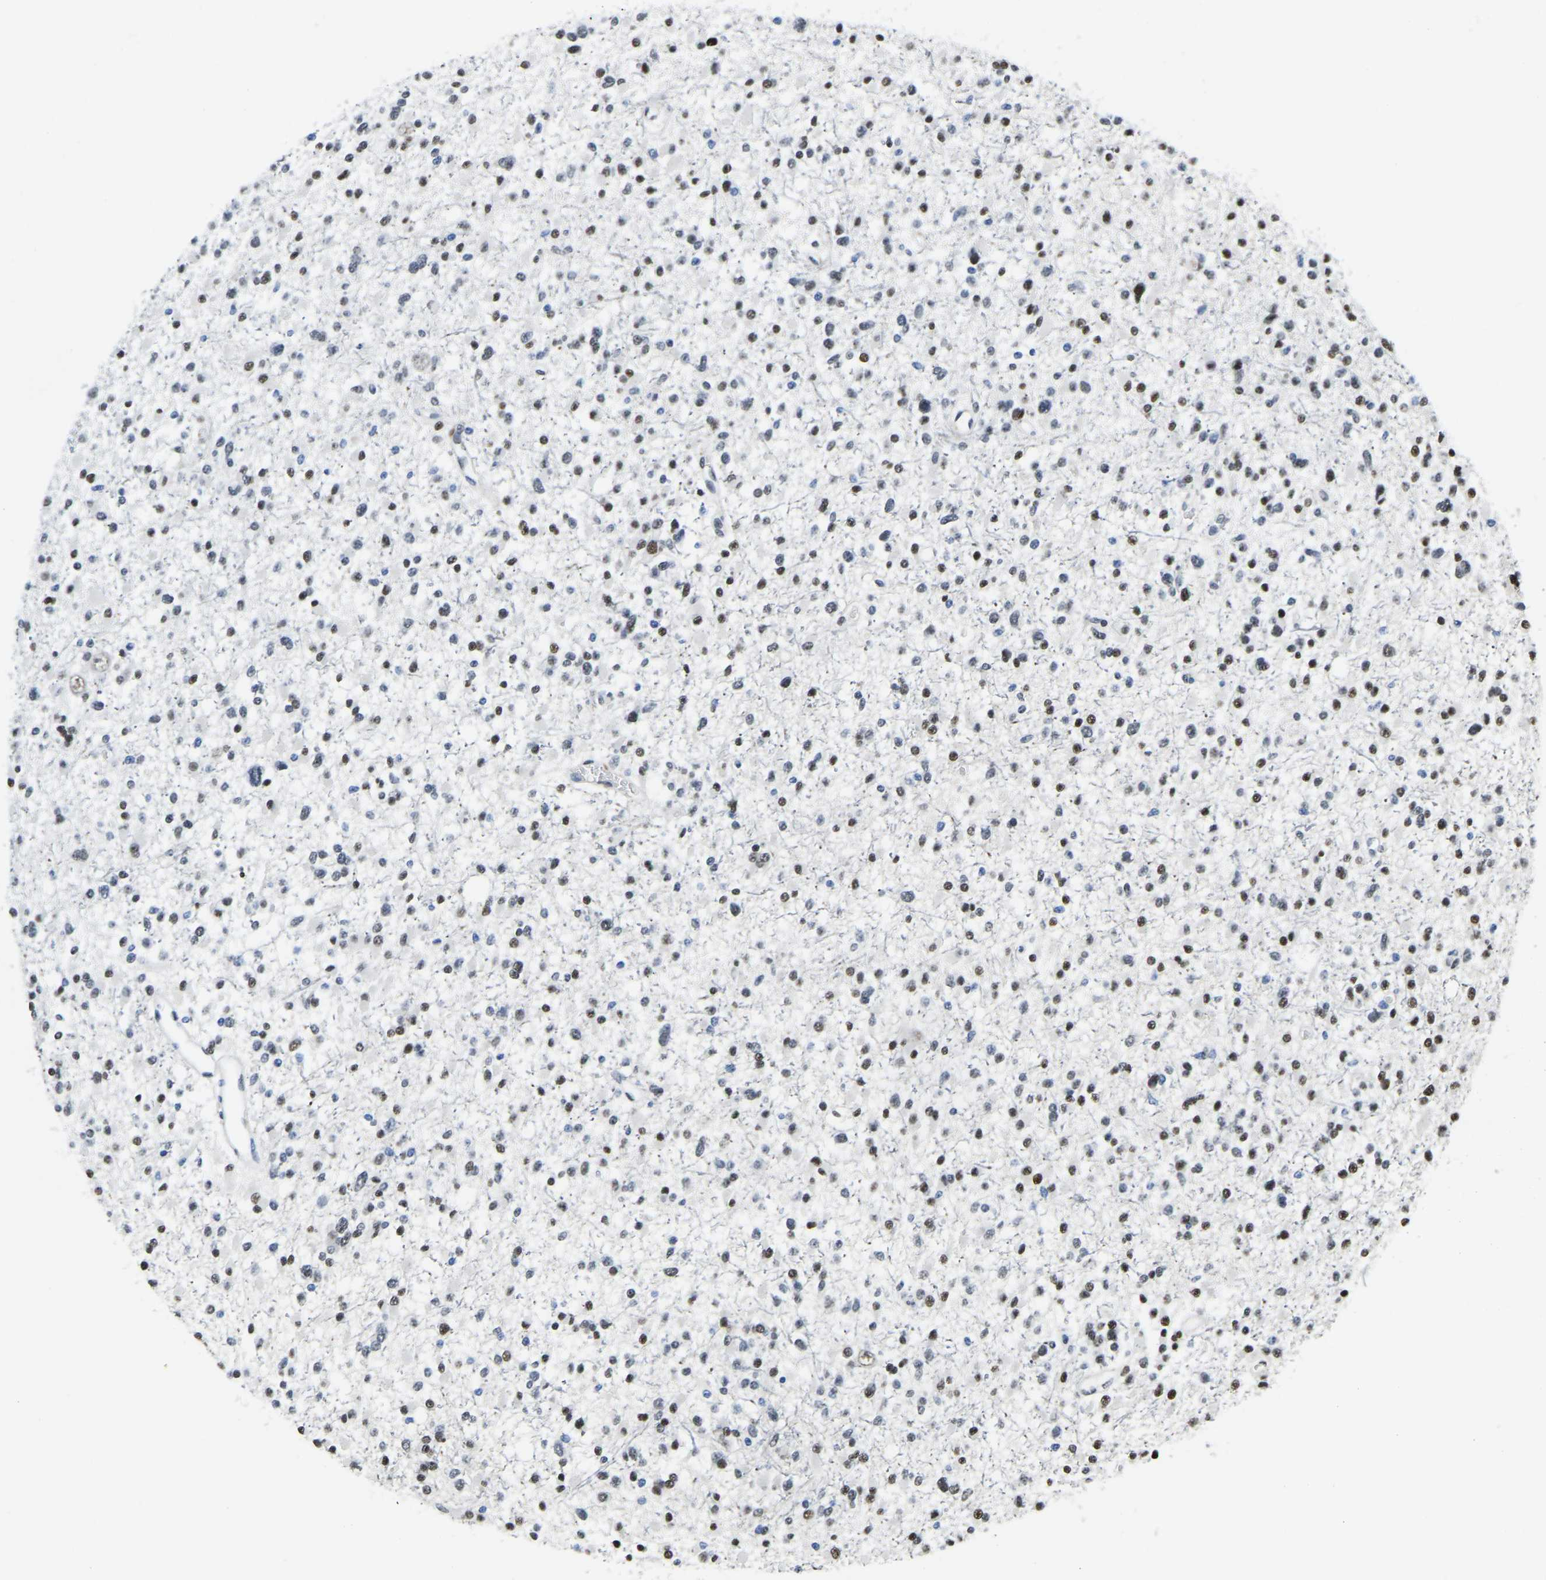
{"staining": {"intensity": "moderate", "quantity": "25%-75%", "location": "nuclear"}, "tissue": "glioma", "cell_type": "Tumor cells", "image_type": "cancer", "snomed": [{"axis": "morphology", "description": "Glioma, malignant, Low grade"}, {"axis": "topography", "description": "Brain"}], "caption": "Protein expression analysis of human glioma reveals moderate nuclear expression in about 25%-75% of tumor cells.", "gene": "UBA1", "patient": {"sex": "female", "age": 22}}